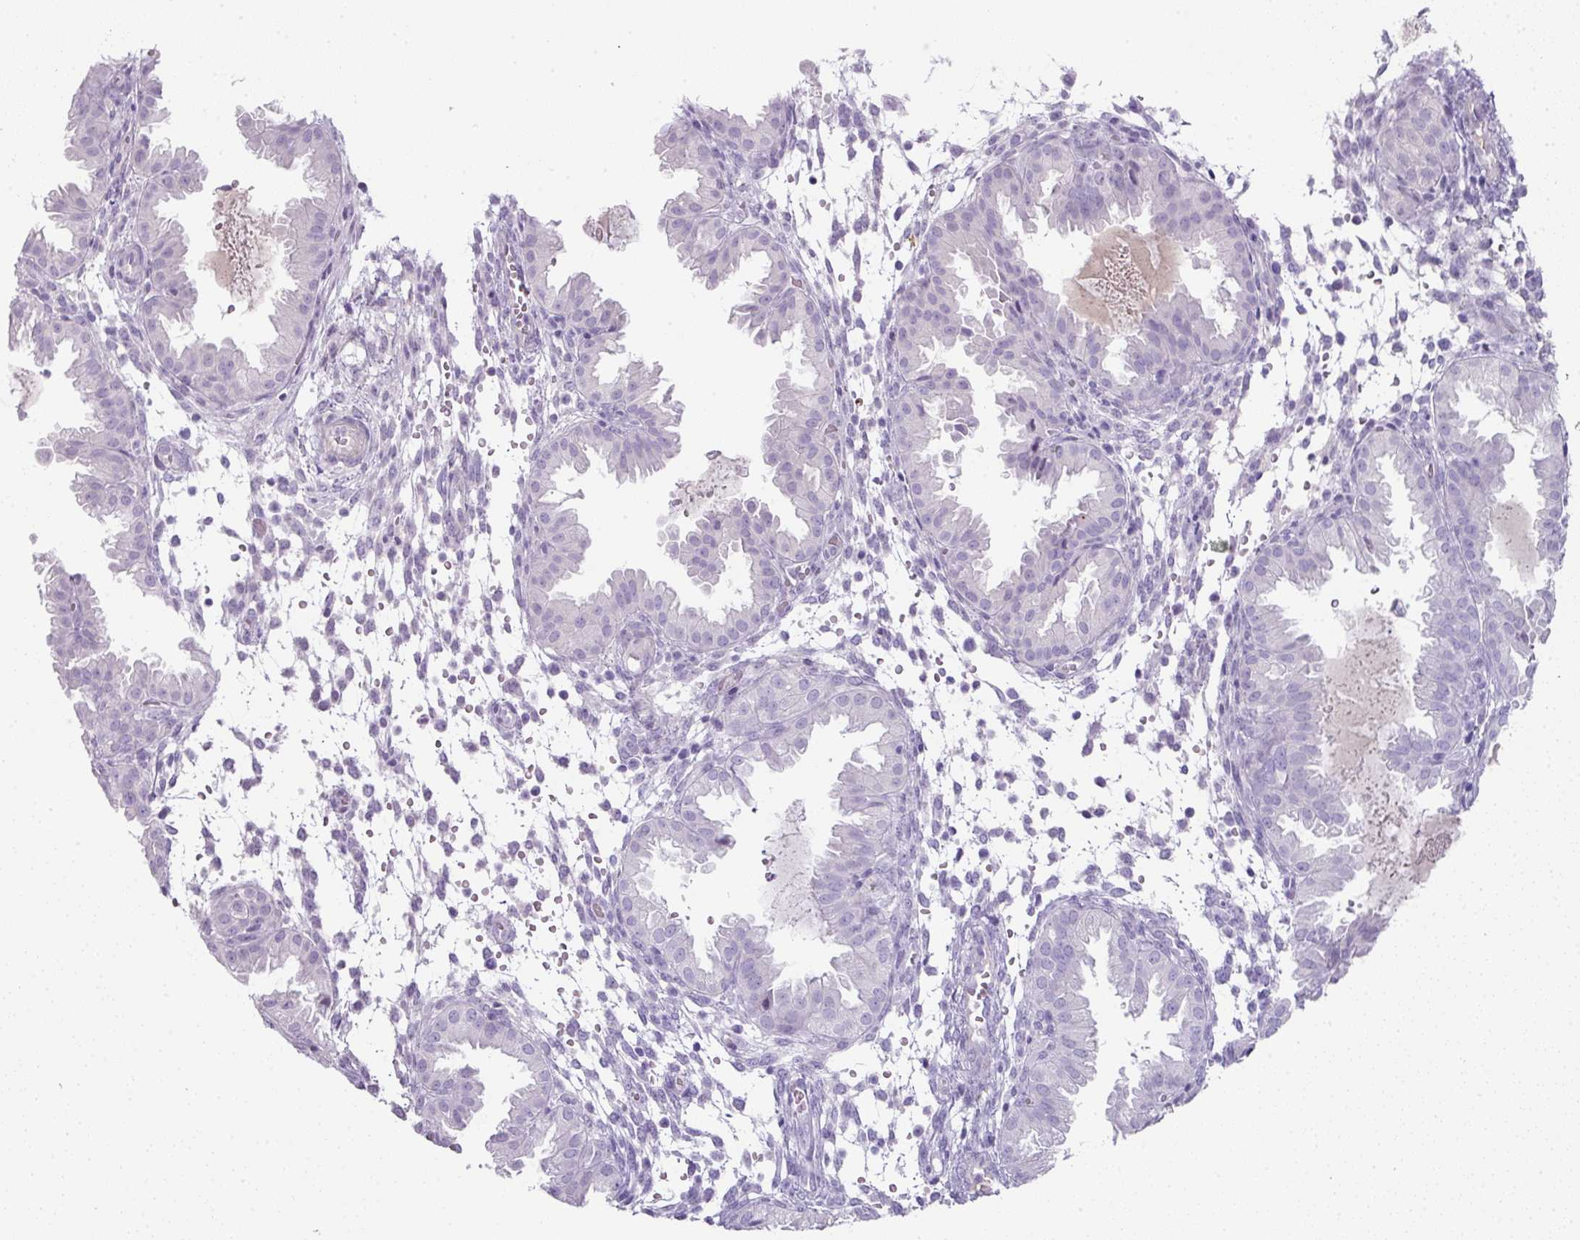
{"staining": {"intensity": "negative", "quantity": "none", "location": "none"}, "tissue": "endometrium", "cell_type": "Cells in endometrial stroma", "image_type": "normal", "snomed": [{"axis": "morphology", "description": "Normal tissue, NOS"}, {"axis": "topography", "description": "Endometrium"}], "caption": "A high-resolution photomicrograph shows IHC staining of benign endometrium, which shows no significant expression in cells in endometrial stroma. (DAB (3,3'-diaminobenzidine) IHC visualized using brightfield microscopy, high magnification).", "gene": "OR52N1", "patient": {"sex": "female", "age": 33}}